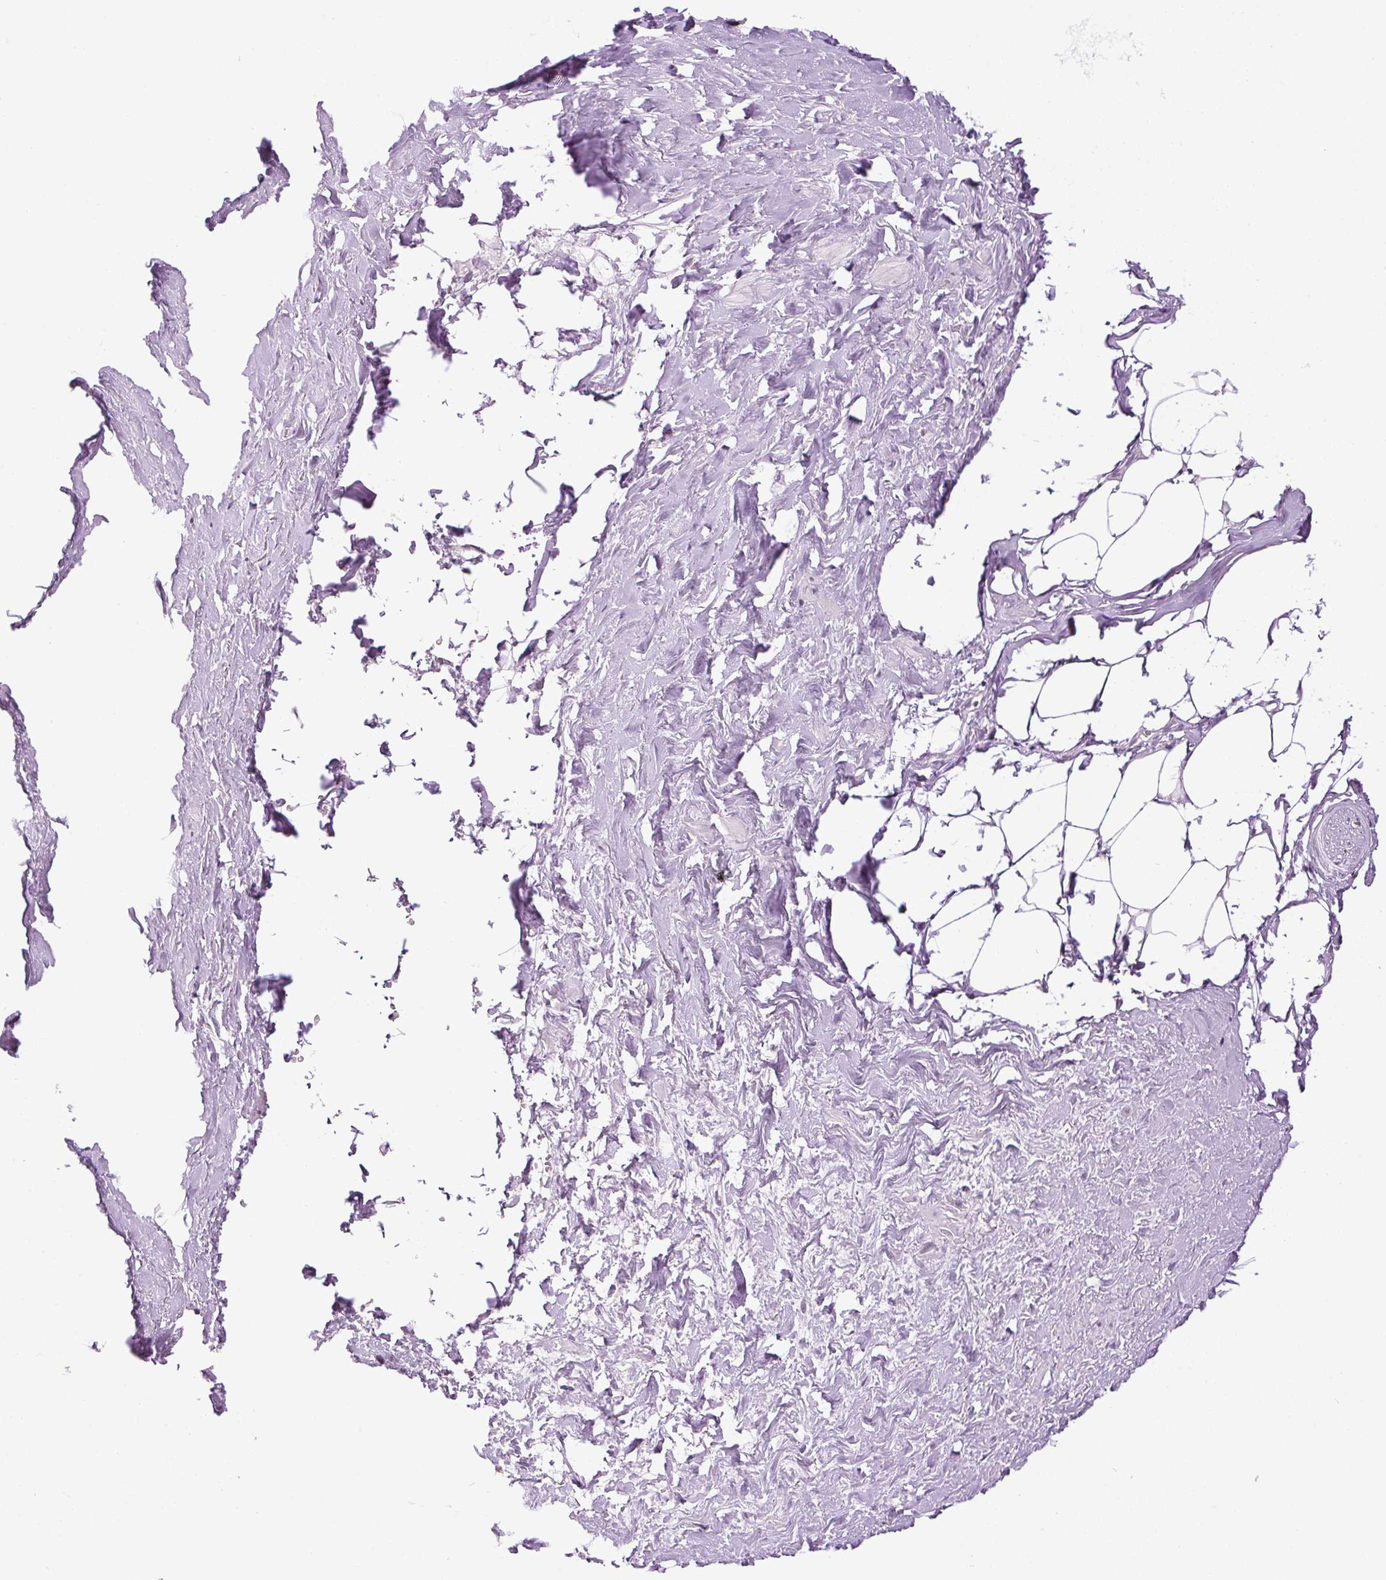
{"staining": {"intensity": "negative", "quantity": "none", "location": "none"}, "tissue": "adipose tissue", "cell_type": "Adipocytes", "image_type": "normal", "snomed": [{"axis": "morphology", "description": "Normal tissue, NOS"}, {"axis": "topography", "description": "Prostate"}, {"axis": "topography", "description": "Peripheral nerve tissue"}], "caption": "A high-resolution photomicrograph shows immunohistochemistry staining of normal adipose tissue, which shows no significant staining in adipocytes. (Brightfield microscopy of DAB (3,3'-diaminobenzidine) immunohistochemistry (IHC) at high magnification).", "gene": "SMIM13", "patient": {"sex": "male", "age": 55}}